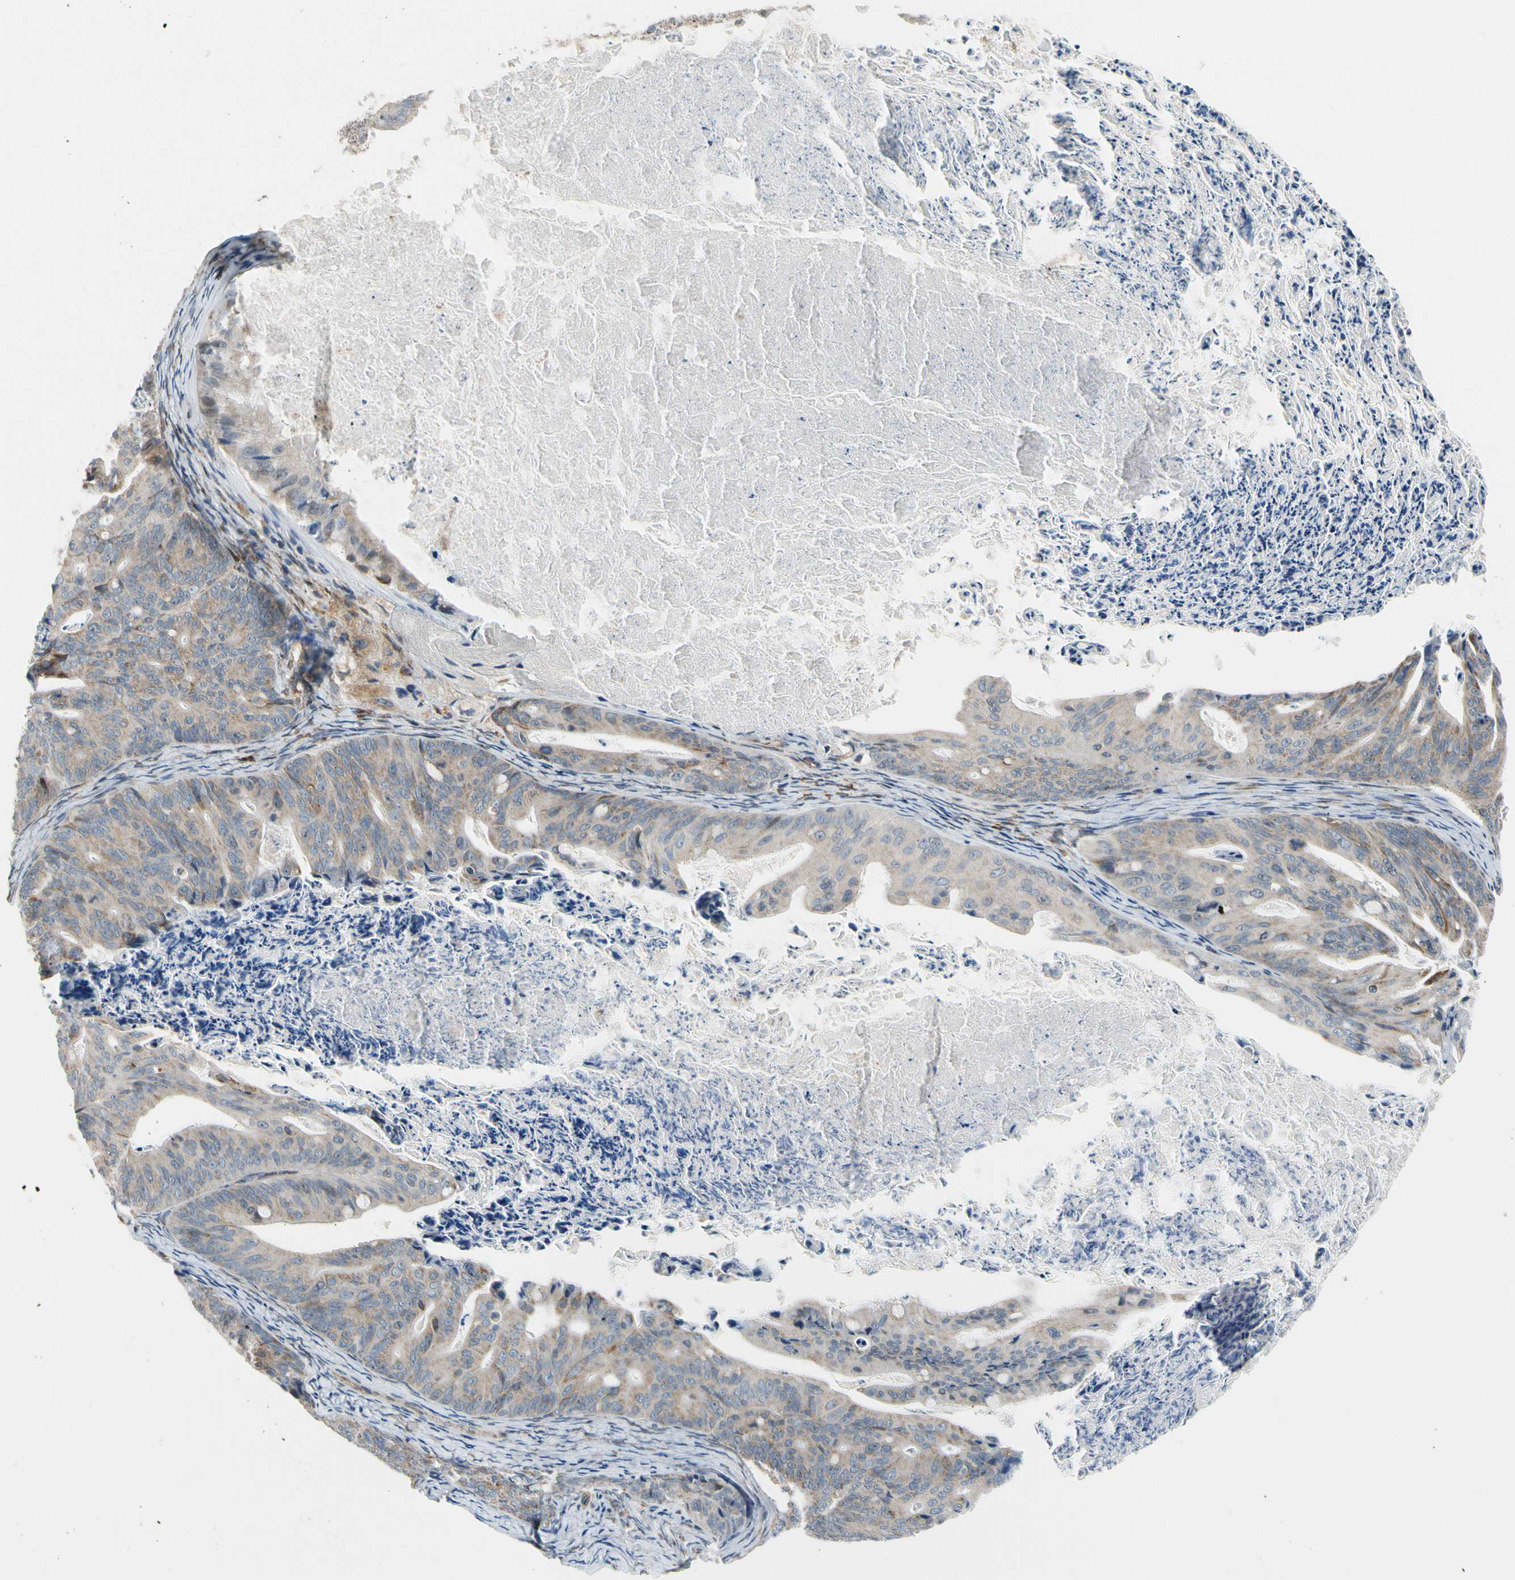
{"staining": {"intensity": "weak", "quantity": ">75%", "location": "cytoplasmic/membranous"}, "tissue": "ovarian cancer", "cell_type": "Tumor cells", "image_type": "cancer", "snomed": [{"axis": "morphology", "description": "Cystadenocarcinoma, mucinous, NOS"}, {"axis": "topography", "description": "Ovary"}], "caption": "Immunohistochemical staining of human mucinous cystadenocarcinoma (ovarian) exhibits weak cytoplasmic/membranous protein staining in about >75% of tumor cells. (Stains: DAB in brown, nuclei in blue, Microscopy: brightfield microscopy at high magnification).", "gene": "NPHP3", "patient": {"sex": "female", "age": 37}}